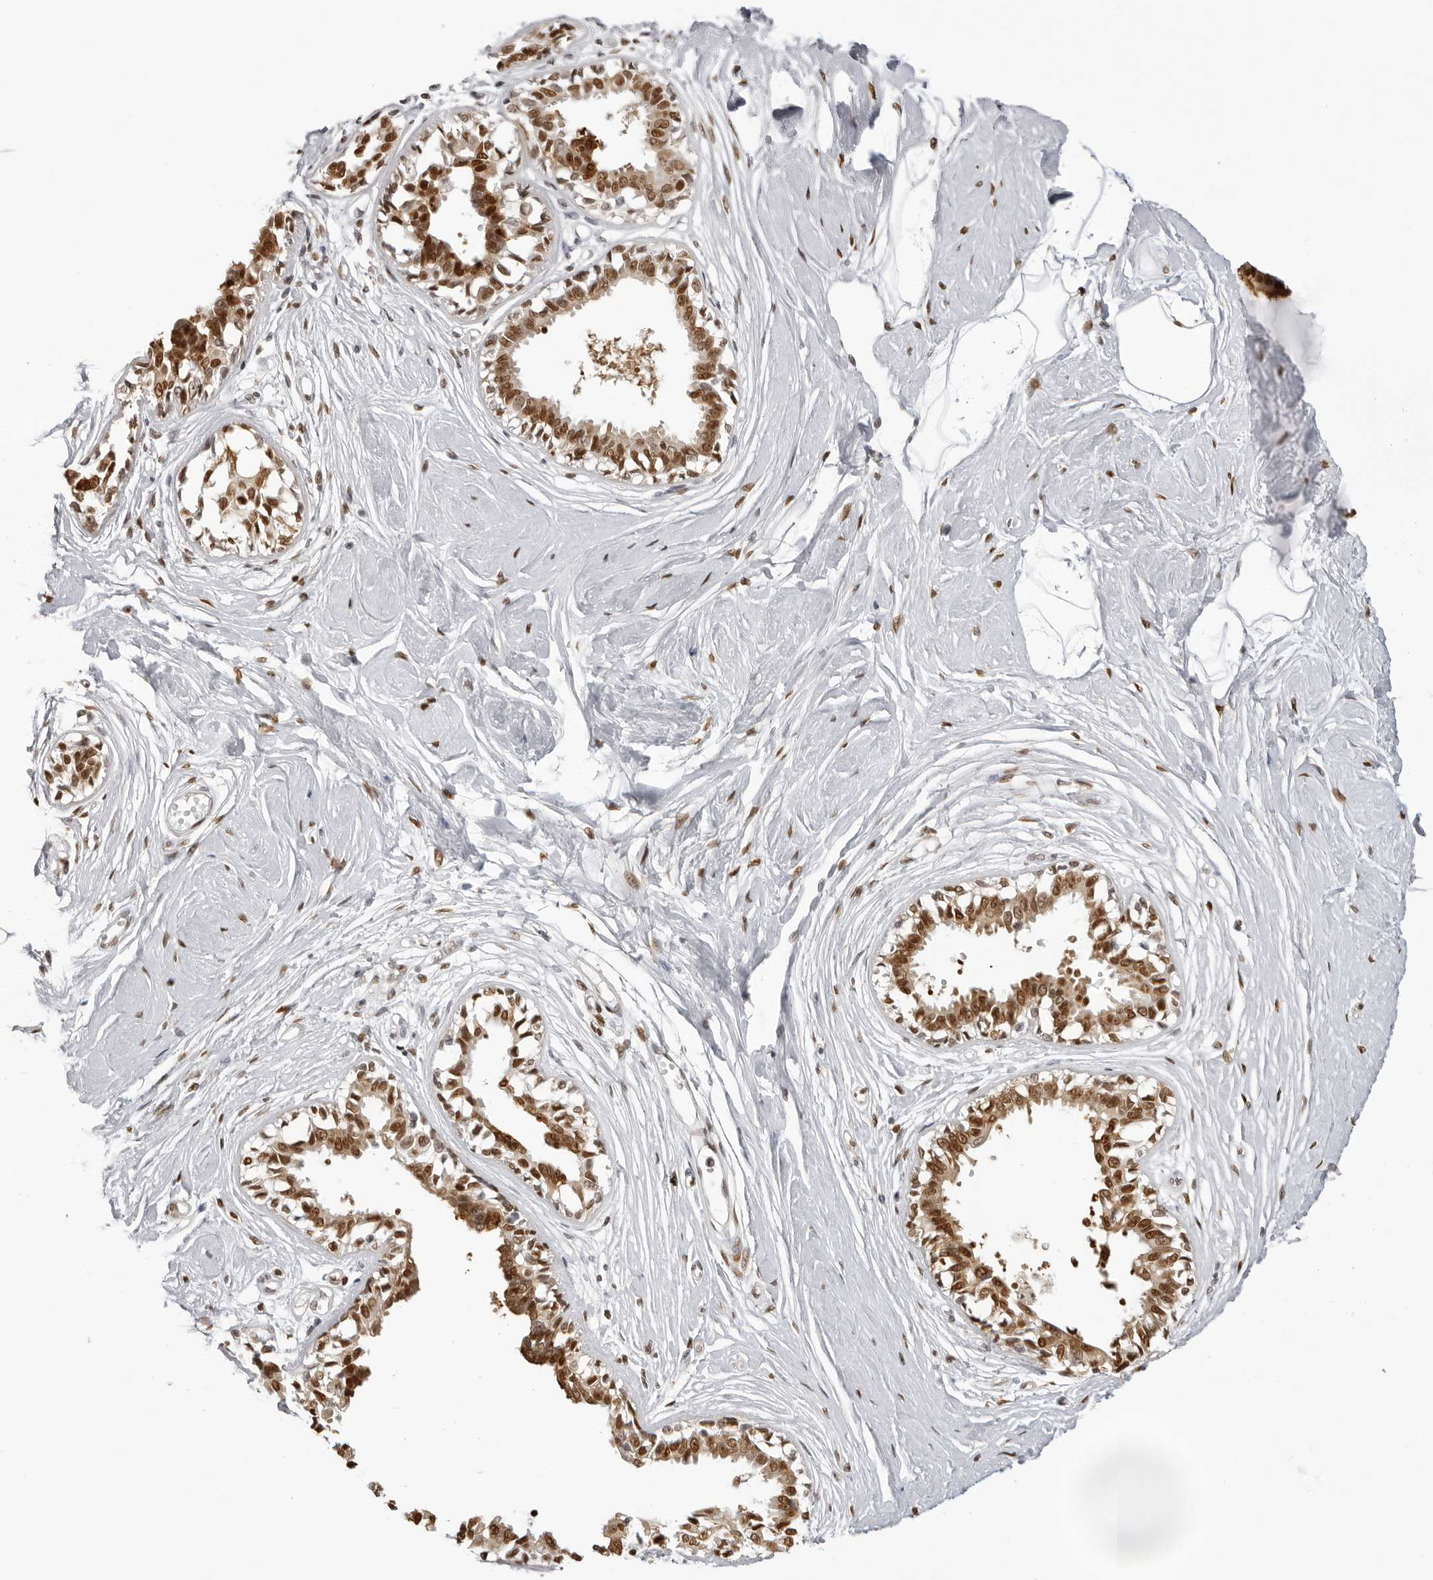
{"staining": {"intensity": "negative", "quantity": "none", "location": "none"}, "tissue": "breast", "cell_type": "Adipocytes", "image_type": "normal", "snomed": [{"axis": "morphology", "description": "Normal tissue, NOS"}, {"axis": "topography", "description": "Breast"}], "caption": "Protein analysis of unremarkable breast displays no significant staining in adipocytes. (DAB IHC, high magnification).", "gene": "HSPA4", "patient": {"sex": "female", "age": 45}}